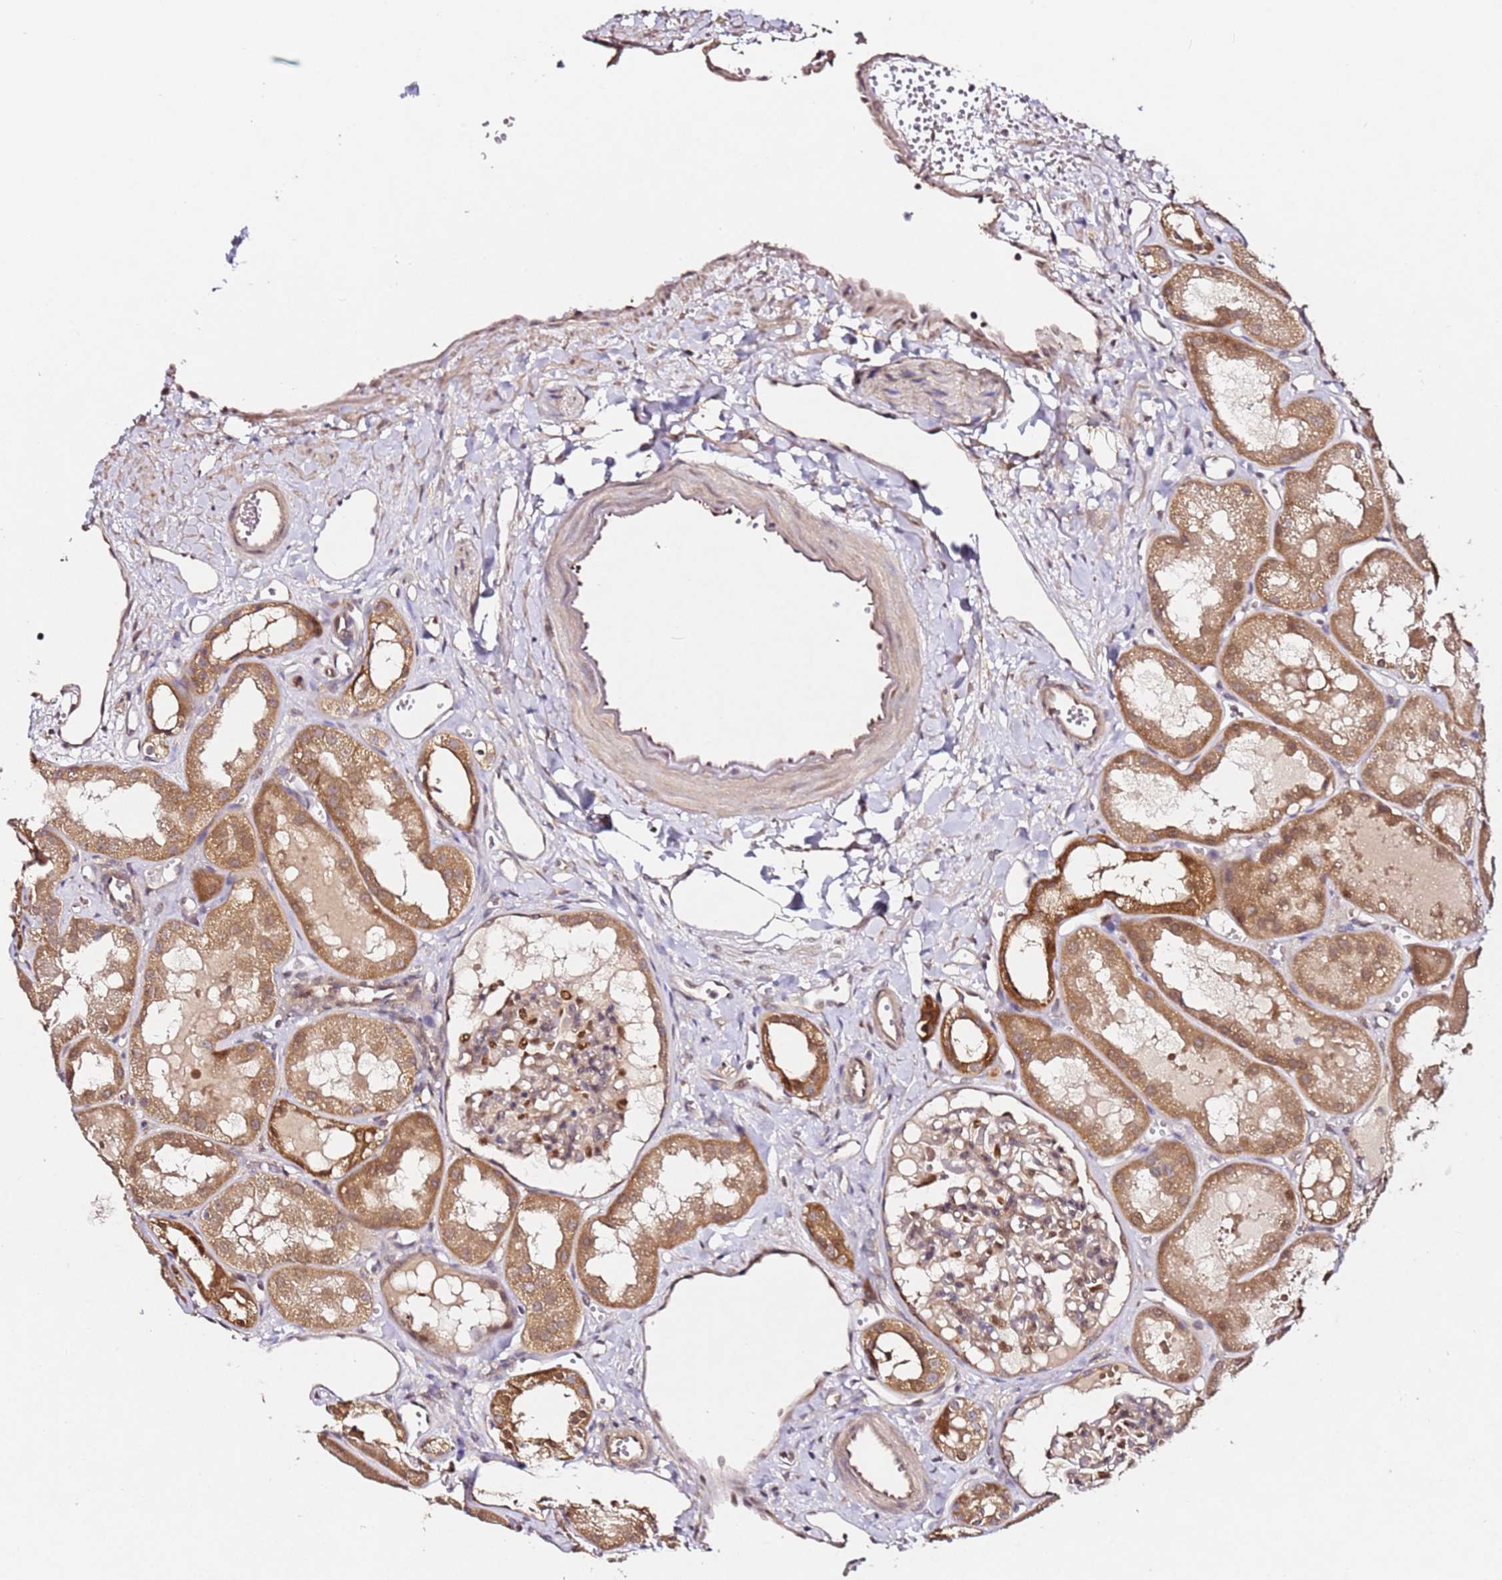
{"staining": {"intensity": "weak", "quantity": "25%-75%", "location": "cytoplasmic/membranous"}, "tissue": "kidney", "cell_type": "Cells in glomeruli", "image_type": "normal", "snomed": [{"axis": "morphology", "description": "Normal tissue, NOS"}, {"axis": "topography", "description": "Kidney"}], "caption": "A micrograph showing weak cytoplasmic/membranous staining in about 25%-75% of cells in glomeruli in unremarkable kidney, as visualized by brown immunohistochemical staining.", "gene": "ALG11", "patient": {"sex": "male", "age": 16}}